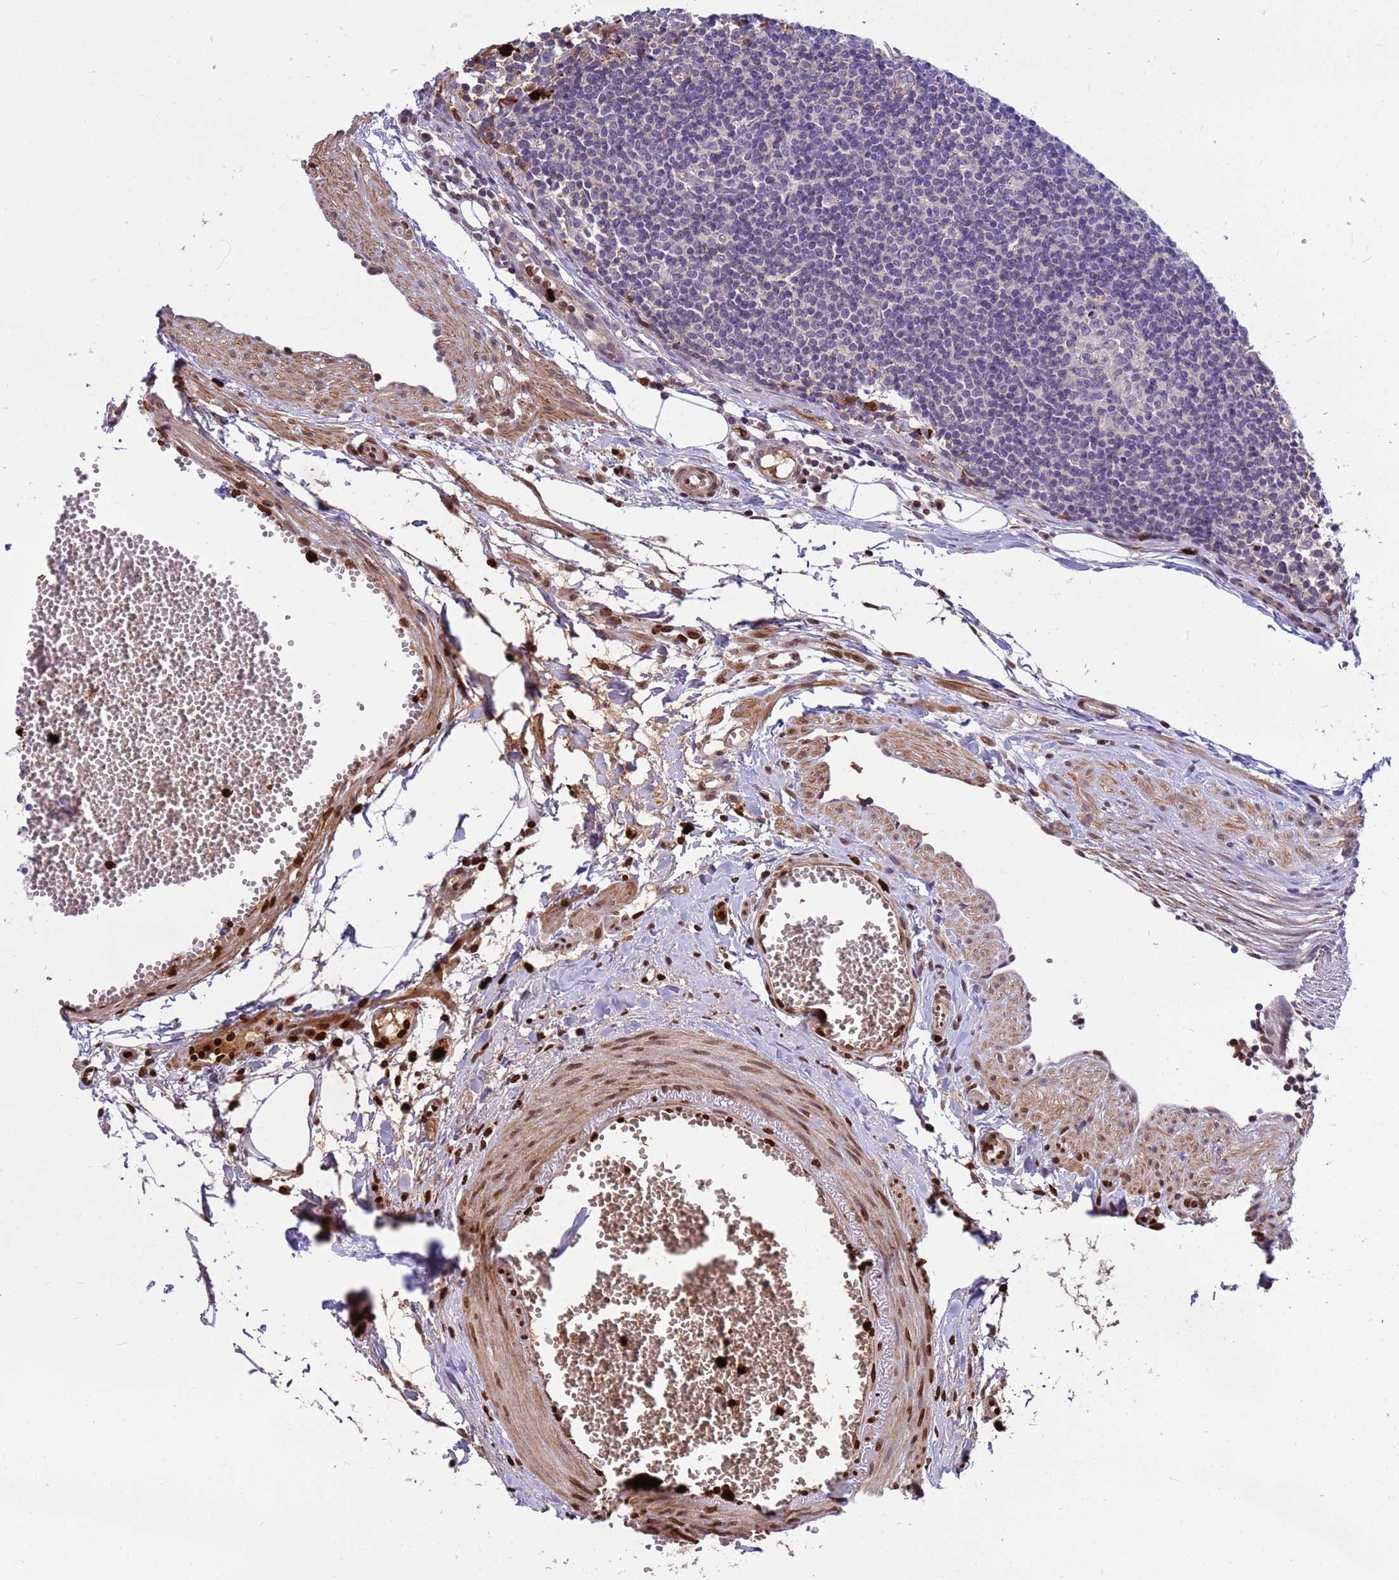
{"staining": {"intensity": "negative", "quantity": "none", "location": "none"}, "tissue": "lymph node", "cell_type": "Germinal center cells", "image_type": "normal", "snomed": [{"axis": "morphology", "description": "Normal tissue, NOS"}, {"axis": "topography", "description": "Lymph node"}], "caption": "Immunohistochemical staining of benign lymph node demonstrates no significant expression in germinal center cells. The staining is performed using DAB brown chromogen with nuclei counter-stained in using hematoxylin.", "gene": "ORM1", "patient": {"sex": "female", "age": 27}}